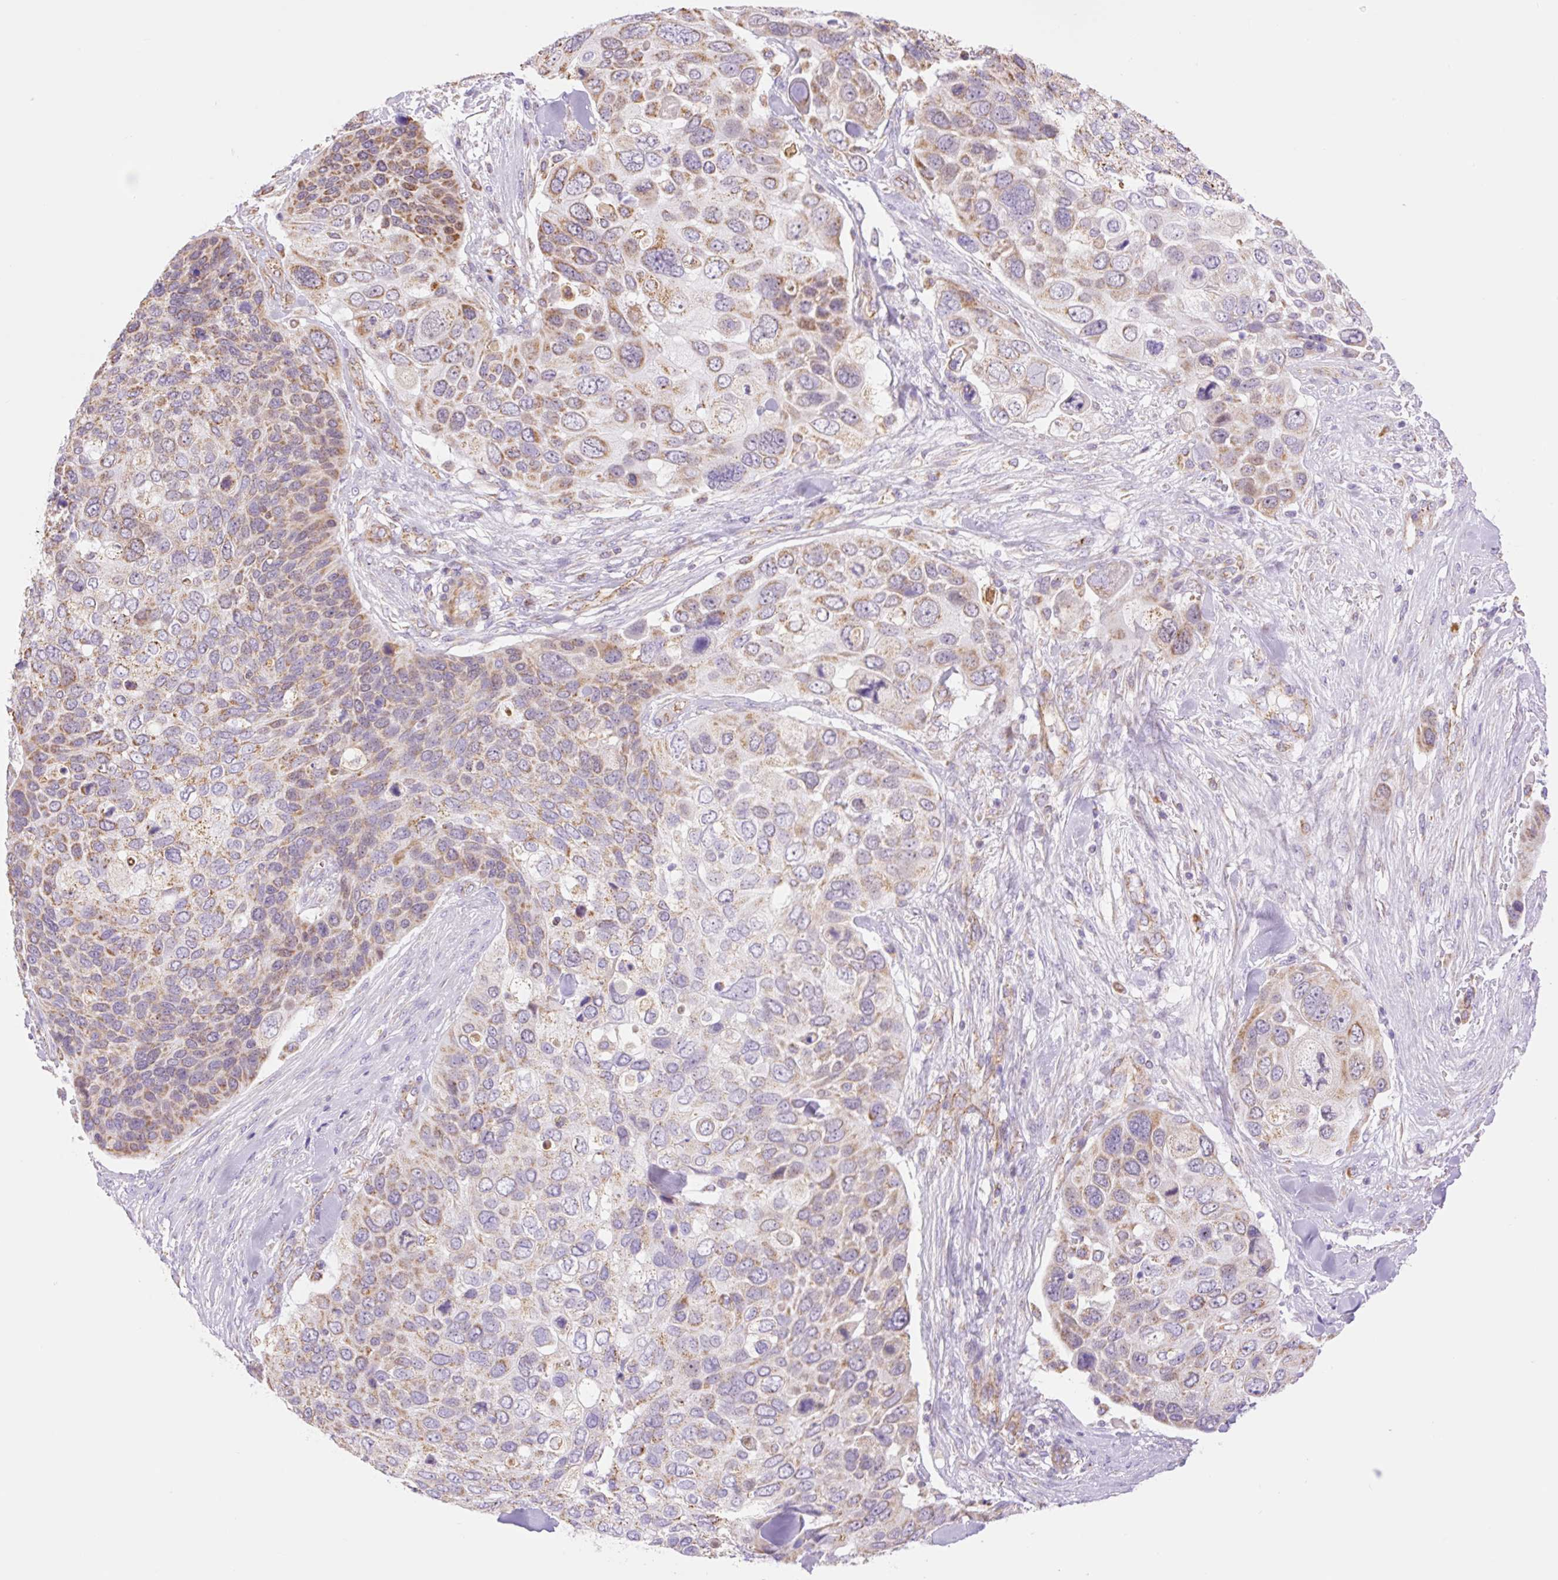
{"staining": {"intensity": "weak", "quantity": "25%-75%", "location": "cytoplasmic/membranous"}, "tissue": "skin cancer", "cell_type": "Tumor cells", "image_type": "cancer", "snomed": [{"axis": "morphology", "description": "Basal cell carcinoma"}, {"axis": "topography", "description": "Skin"}], "caption": "Protein positivity by IHC reveals weak cytoplasmic/membranous positivity in about 25%-75% of tumor cells in skin basal cell carcinoma.", "gene": "ESAM", "patient": {"sex": "female", "age": 74}}